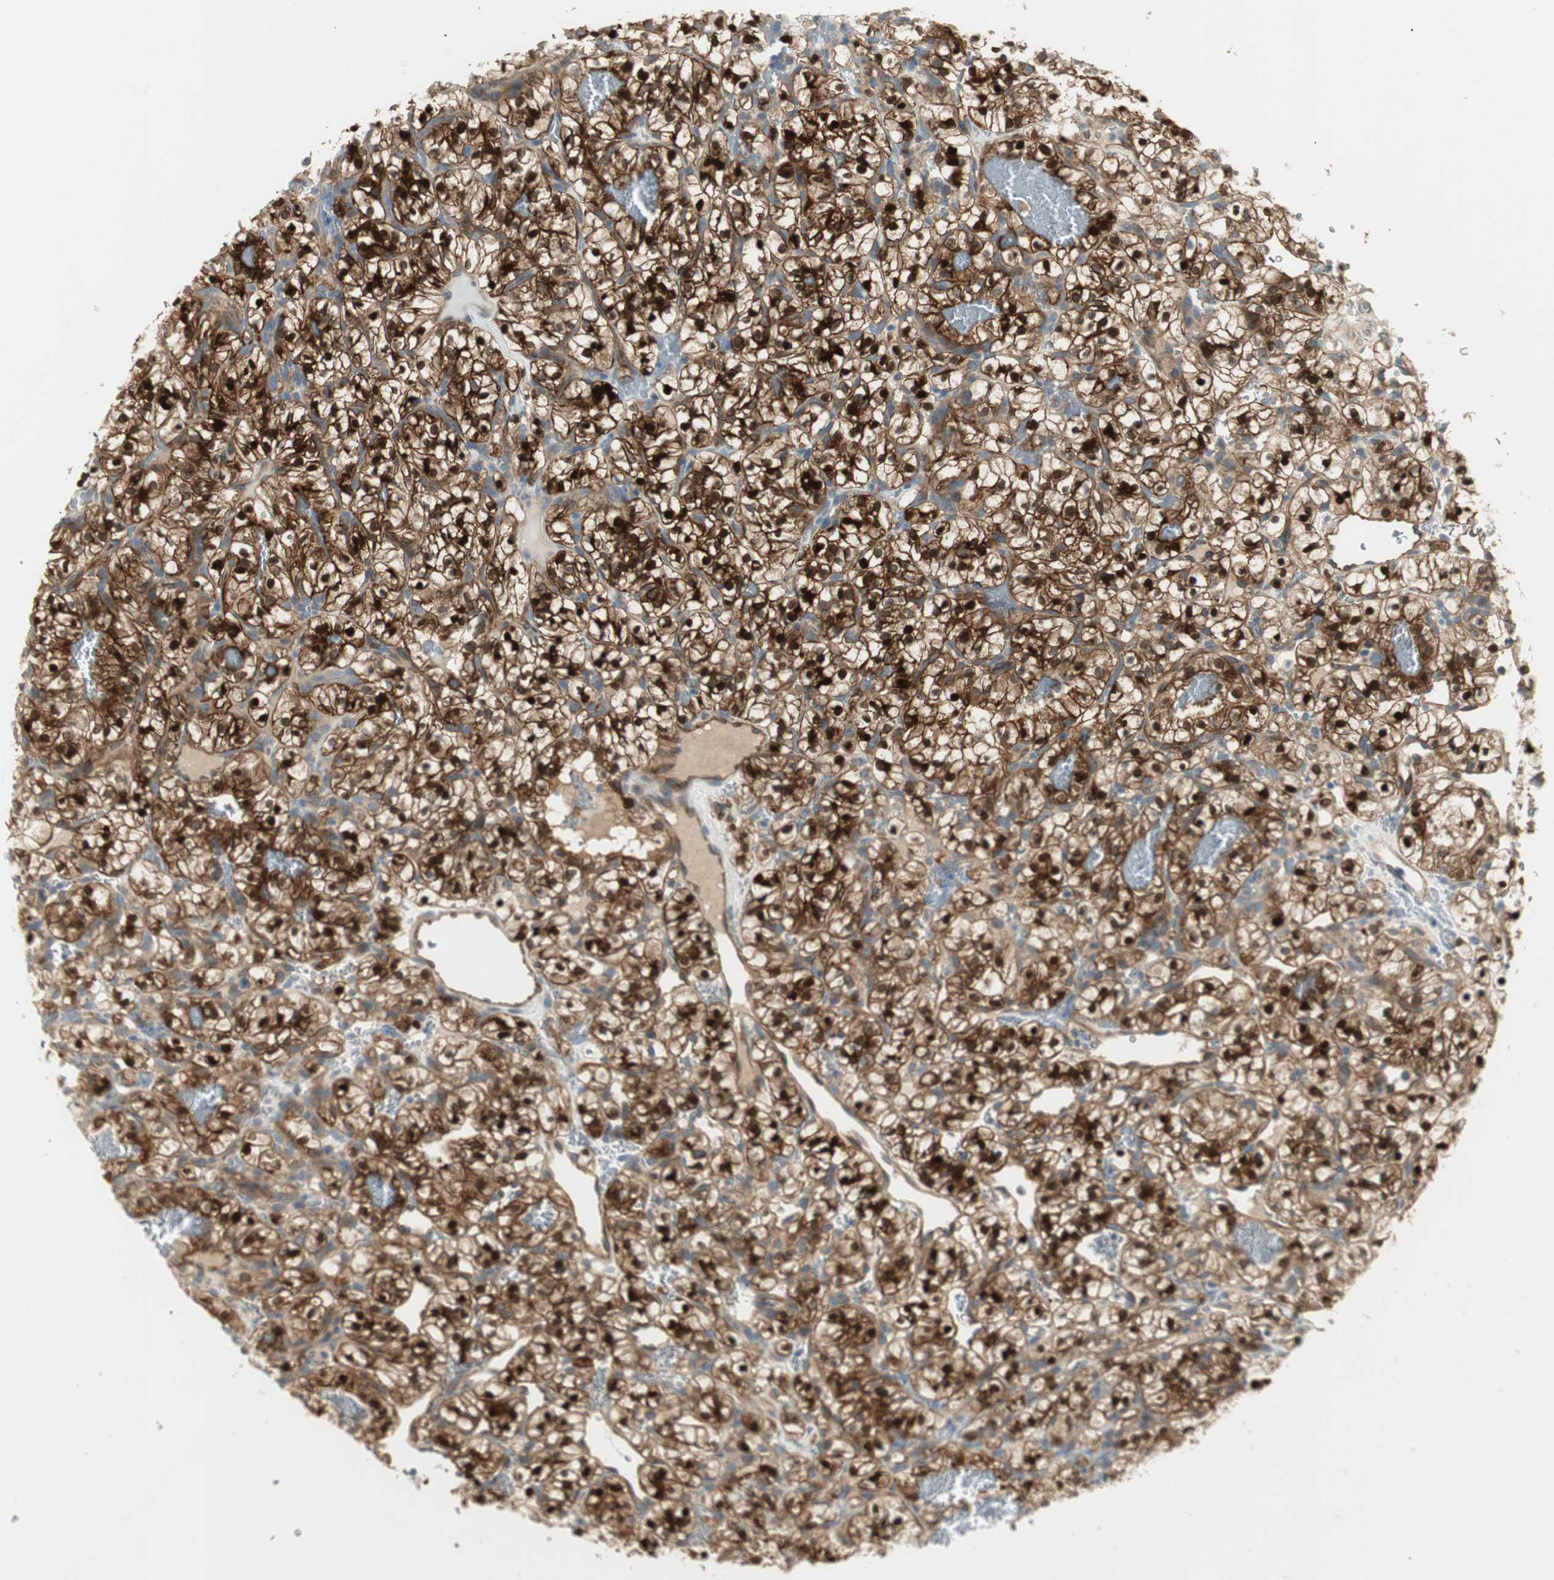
{"staining": {"intensity": "strong", "quantity": ">75%", "location": "cytoplasmic/membranous,nuclear"}, "tissue": "renal cancer", "cell_type": "Tumor cells", "image_type": "cancer", "snomed": [{"axis": "morphology", "description": "Adenocarcinoma, NOS"}, {"axis": "topography", "description": "Kidney"}], "caption": "Immunohistochemical staining of human renal adenocarcinoma shows strong cytoplasmic/membranous and nuclear protein staining in about >75% of tumor cells.", "gene": "STON1-GTF2A1L", "patient": {"sex": "female", "age": 57}}